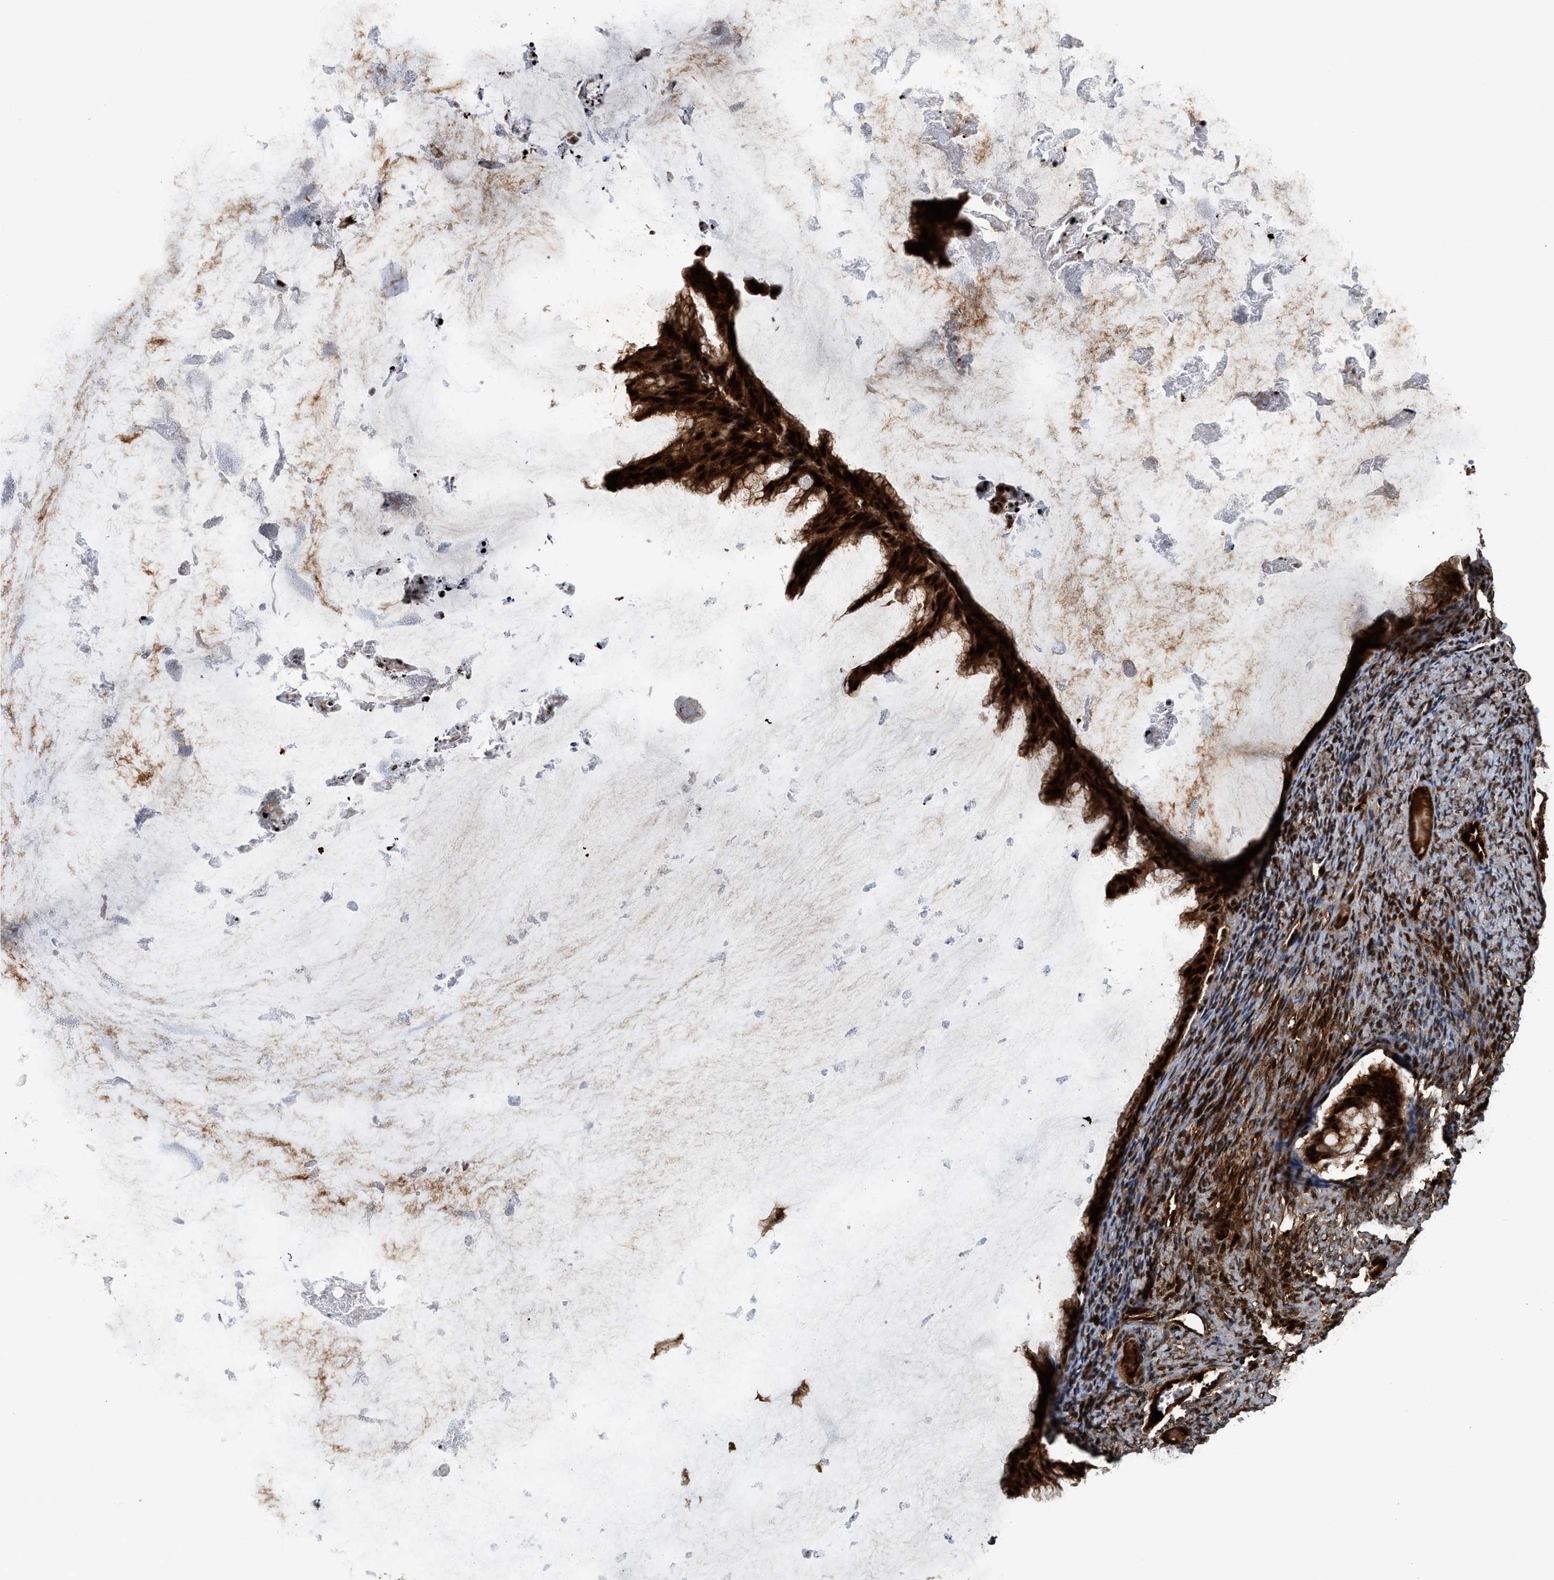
{"staining": {"intensity": "strong", "quantity": ">75%", "location": "cytoplasmic/membranous,nuclear"}, "tissue": "ovarian cancer", "cell_type": "Tumor cells", "image_type": "cancer", "snomed": [{"axis": "morphology", "description": "Cystadenocarcinoma, mucinous, NOS"}, {"axis": "topography", "description": "Ovary"}], "caption": "This histopathology image displays IHC staining of ovarian cancer (mucinous cystadenocarcinoma), with high strong cytoplasmic/membranous and nuclear staining in approximately >75% of tumor cells.", "gene": "MDM2", "patient": {"sex": "female", "age": 61}}